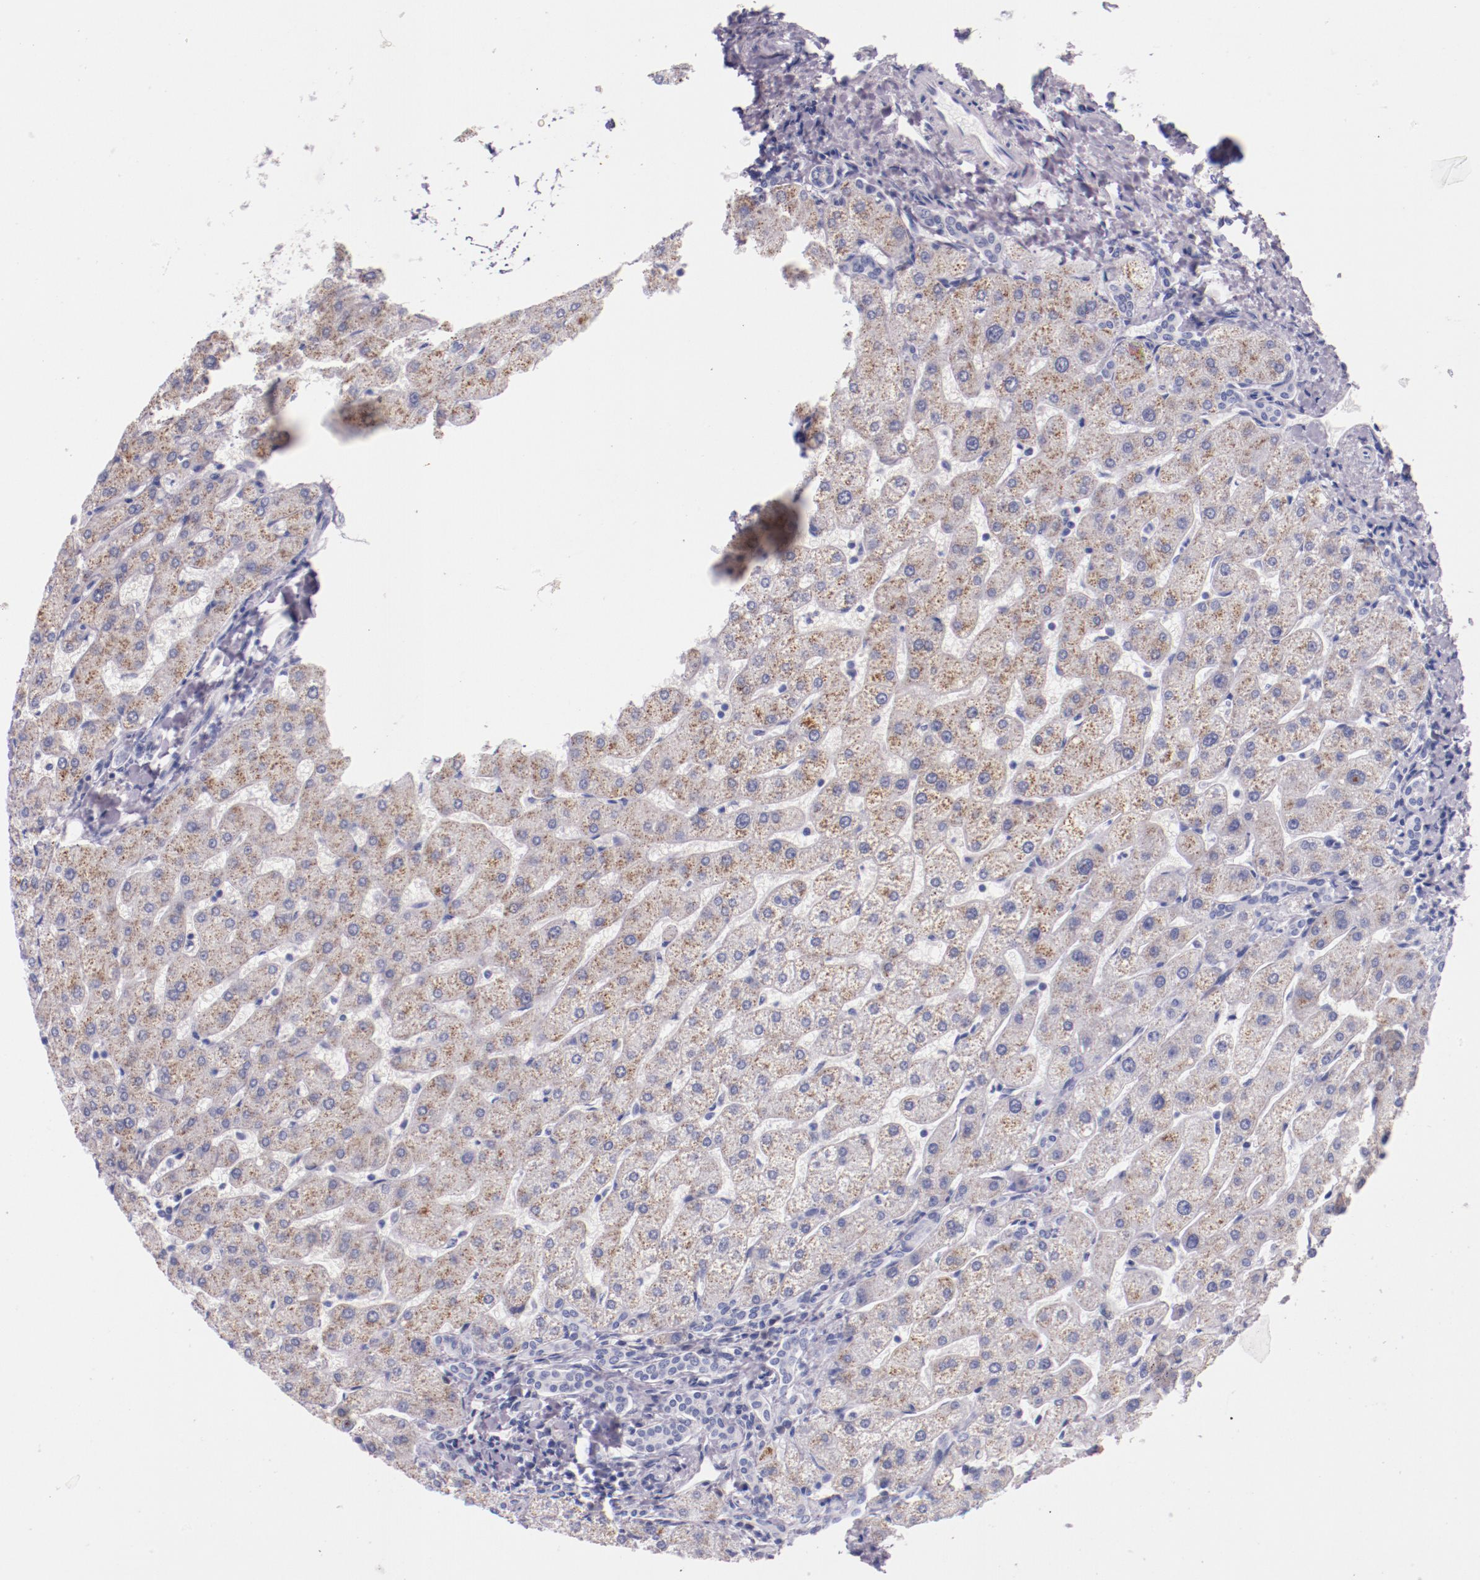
{"staining": {"intensity": "negative", "quantity": "none", "location": "none"}, "tissue": "liver", "cell_type": "Cholangiocytes", "image_type": "normal", "snomed": [{"axis": "morphology", "description": "Normal tissue, NOS"}, {"axis": "topography", "description": "Liver"}], "caption": "High magnification brightfield microscopy of benign liver stained with DAB (brown) and counterstained with hematoxylin (blue): cholangiocytes show no significant expression.", "gene": "IRF4", "patient": {"sex": "male", "age": 67}}